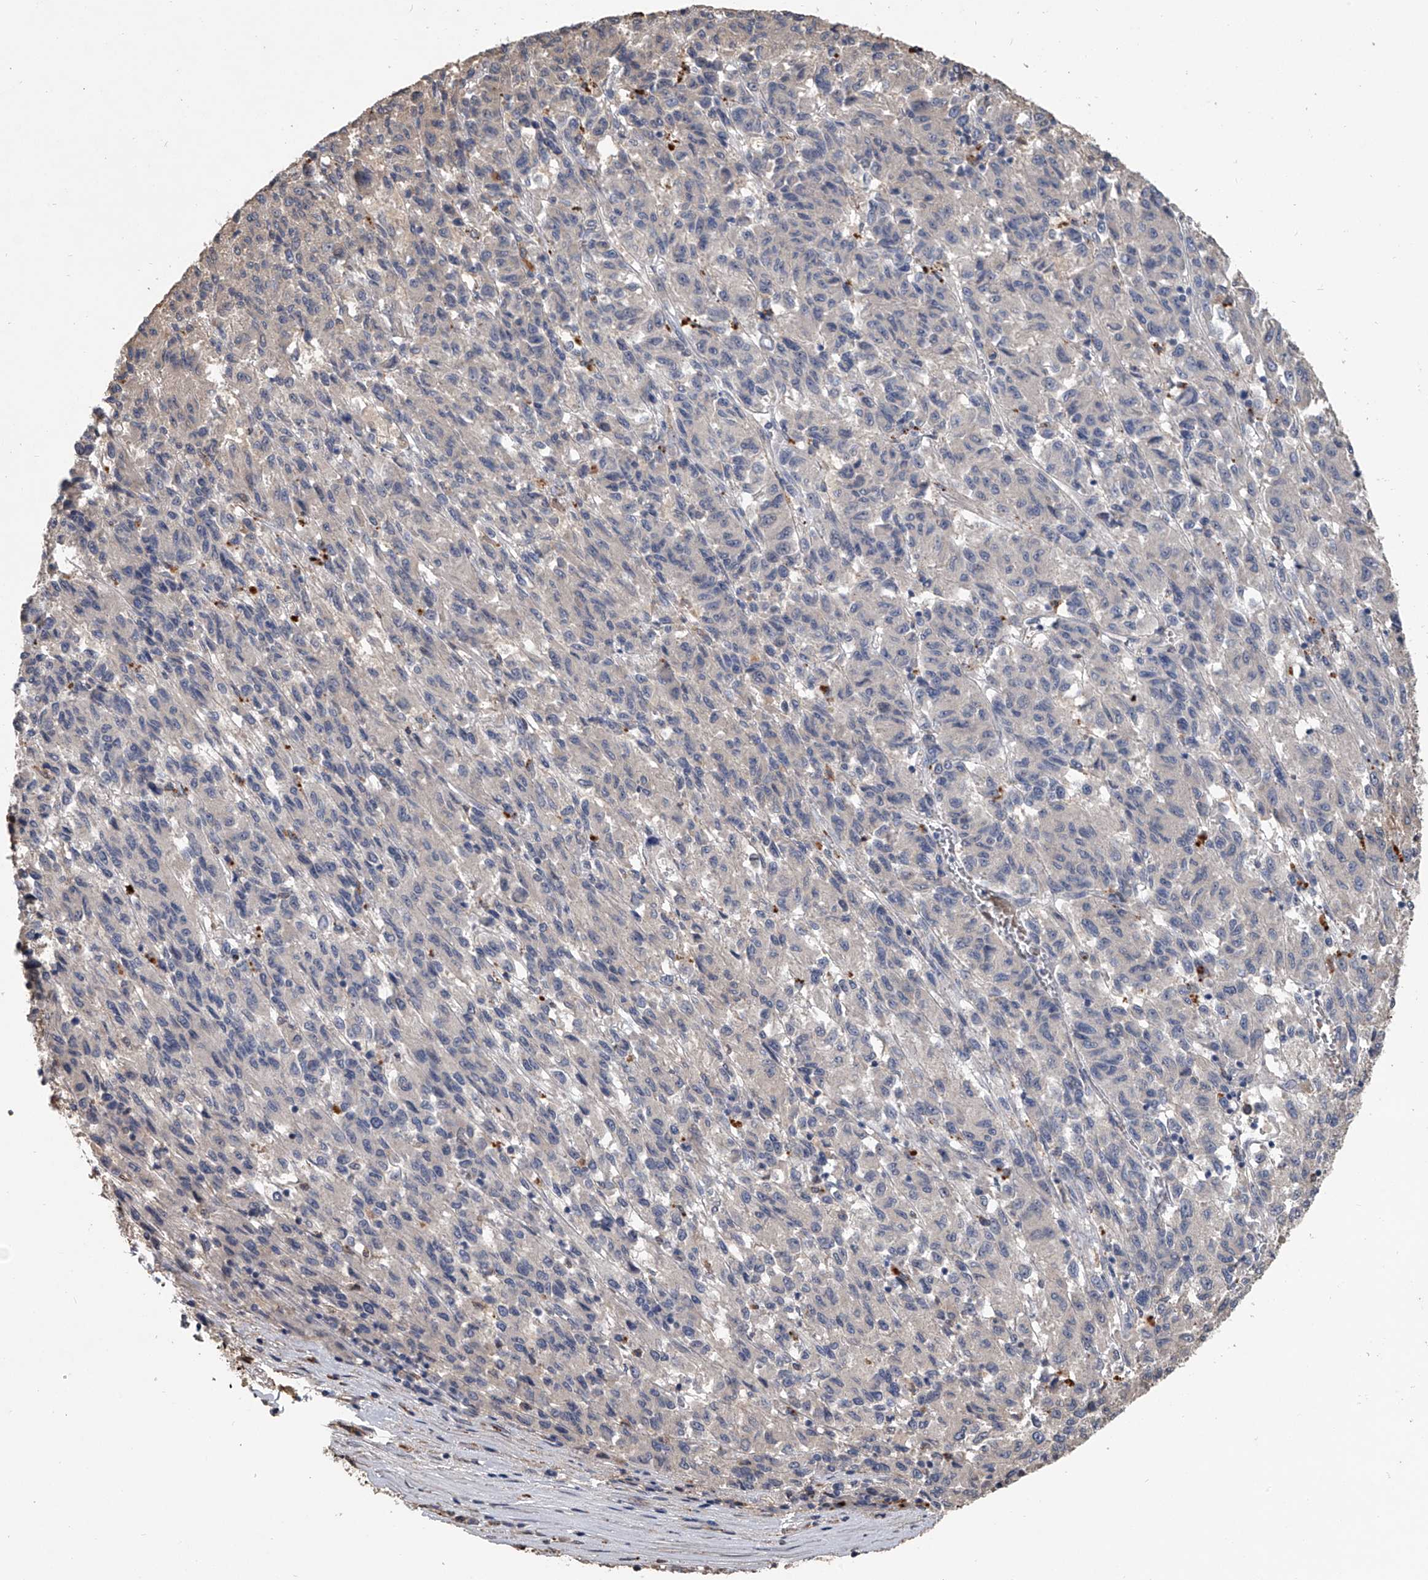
{"staining": {"intensity": "moderate", "quantity": "<25%", "location": "cytoplasmic/membranous"}, "tissue": "melanoma", "cell_type": "Tumor cells", "image_type": "cancer", "snomed": [{"axis": "morphology", "description": "Malignant melanoma, Metastatic site"}, {"axis": "topography", "description": "Lung"}], "caption": "Immunohistochemistry (DAB (3,3'-diaminobenzidine)) staining of human melanoma demonstrates moderate cytoplasmic/membranous protein positivity in approximately <25% of tumor cells. (DAB (3,3'-diaminobenzidine) IHC, brown staining for protein, blue staining for nuclei).", "gene": "DOCK9", "patient": {"sex": "male", "age": 64}}